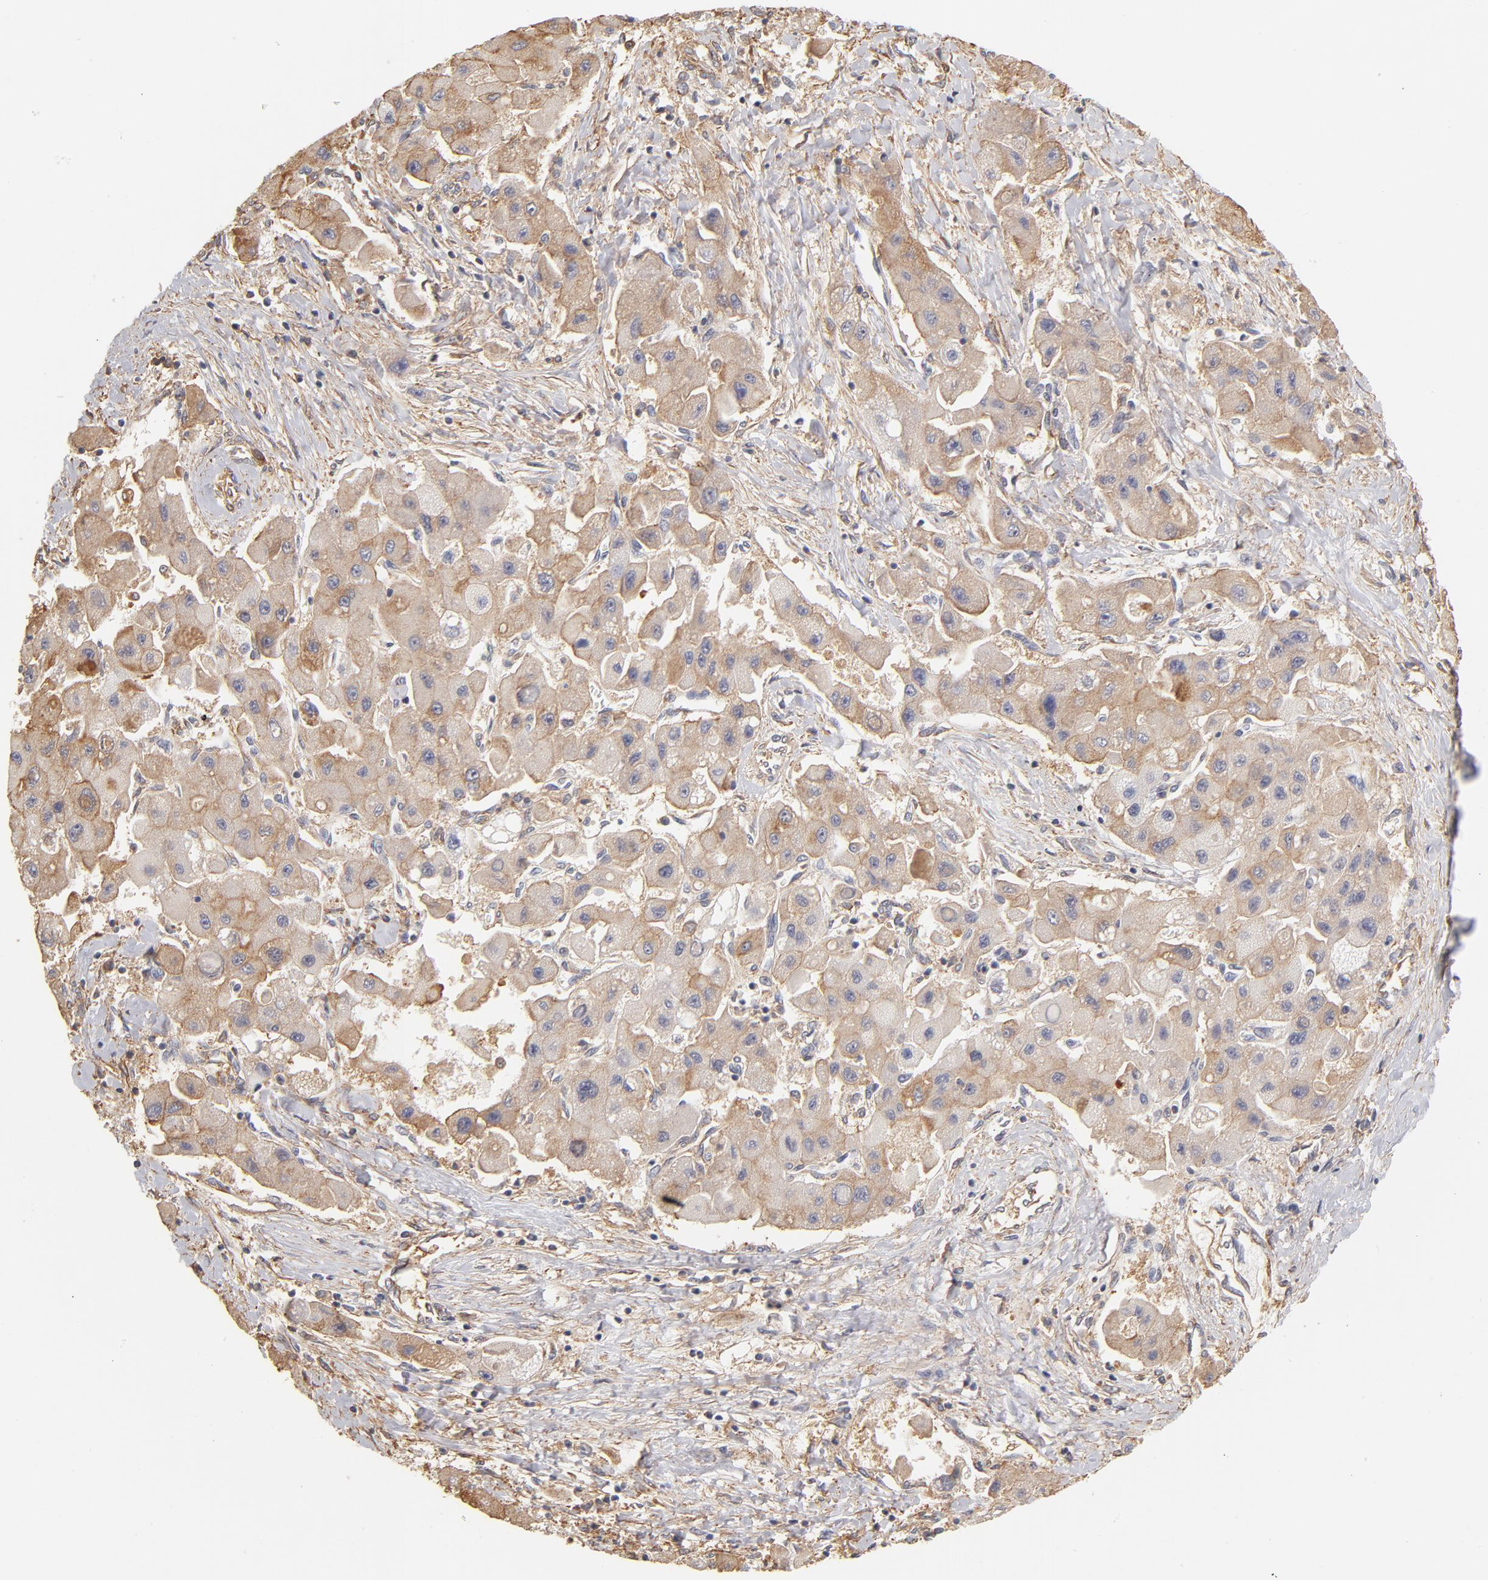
{"staining": {"intensity": "moderate", "quantity": "25%-75%", "location": "cytoplasmic/membranous"}, "tissue": "liver cancer", "cell_type": "Tumor cells", "image_type": "cancer", "snomed": [{"axis": "morphology", "description": "Carcinoma, Hepatocellular, NOS"}, {"axis": "topography", "description": "Liver"}], "caption": "Liver cancer was stained to show a protein in brown. There is medium levels of moderate cytoplasmic/membranous staining in about 25%-75% of tumor cells. The protein of interest is shown in brown color, while the nuclei are stained blue.", "gene": "FCMR", "patient": {"sex": "male", "age": 24}}